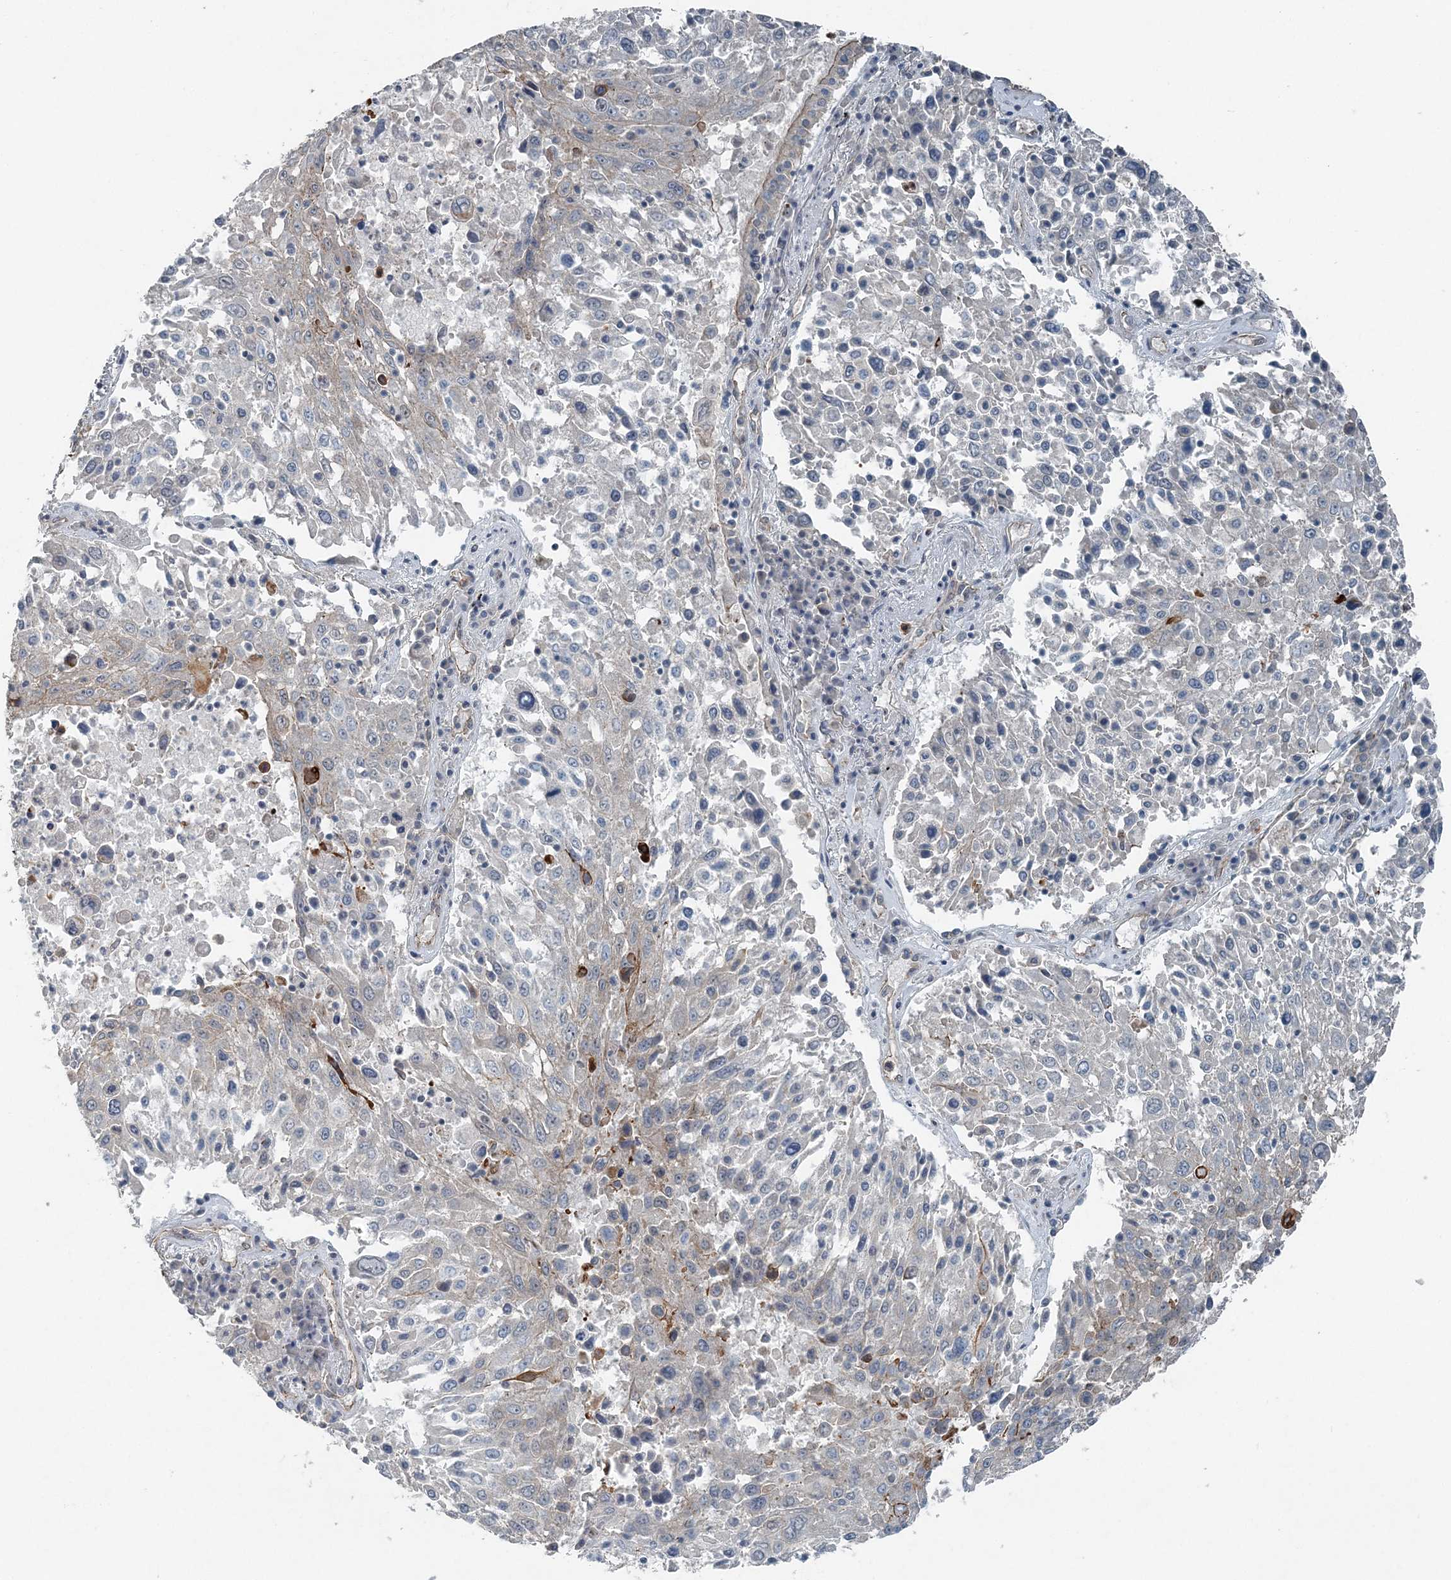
{"staining": {"intensity": "negative", "quantity": "none", "location": "none"}, "tissue": "lung cancer", "cell_type": "Tumor cells", "image_type": "cancer", "snomed": [{"axis": "morphology", "description": "Squamous cell carcinoma, NOS"}, {"axis": "topography", "description": "Lung"}], "caption": "This is an IHC micrograph of lung squamous cell carcinoma. There is no staining in tumor cells.", "gene": "VSIG2", "patient": {"sex": "male", "age": 65}}